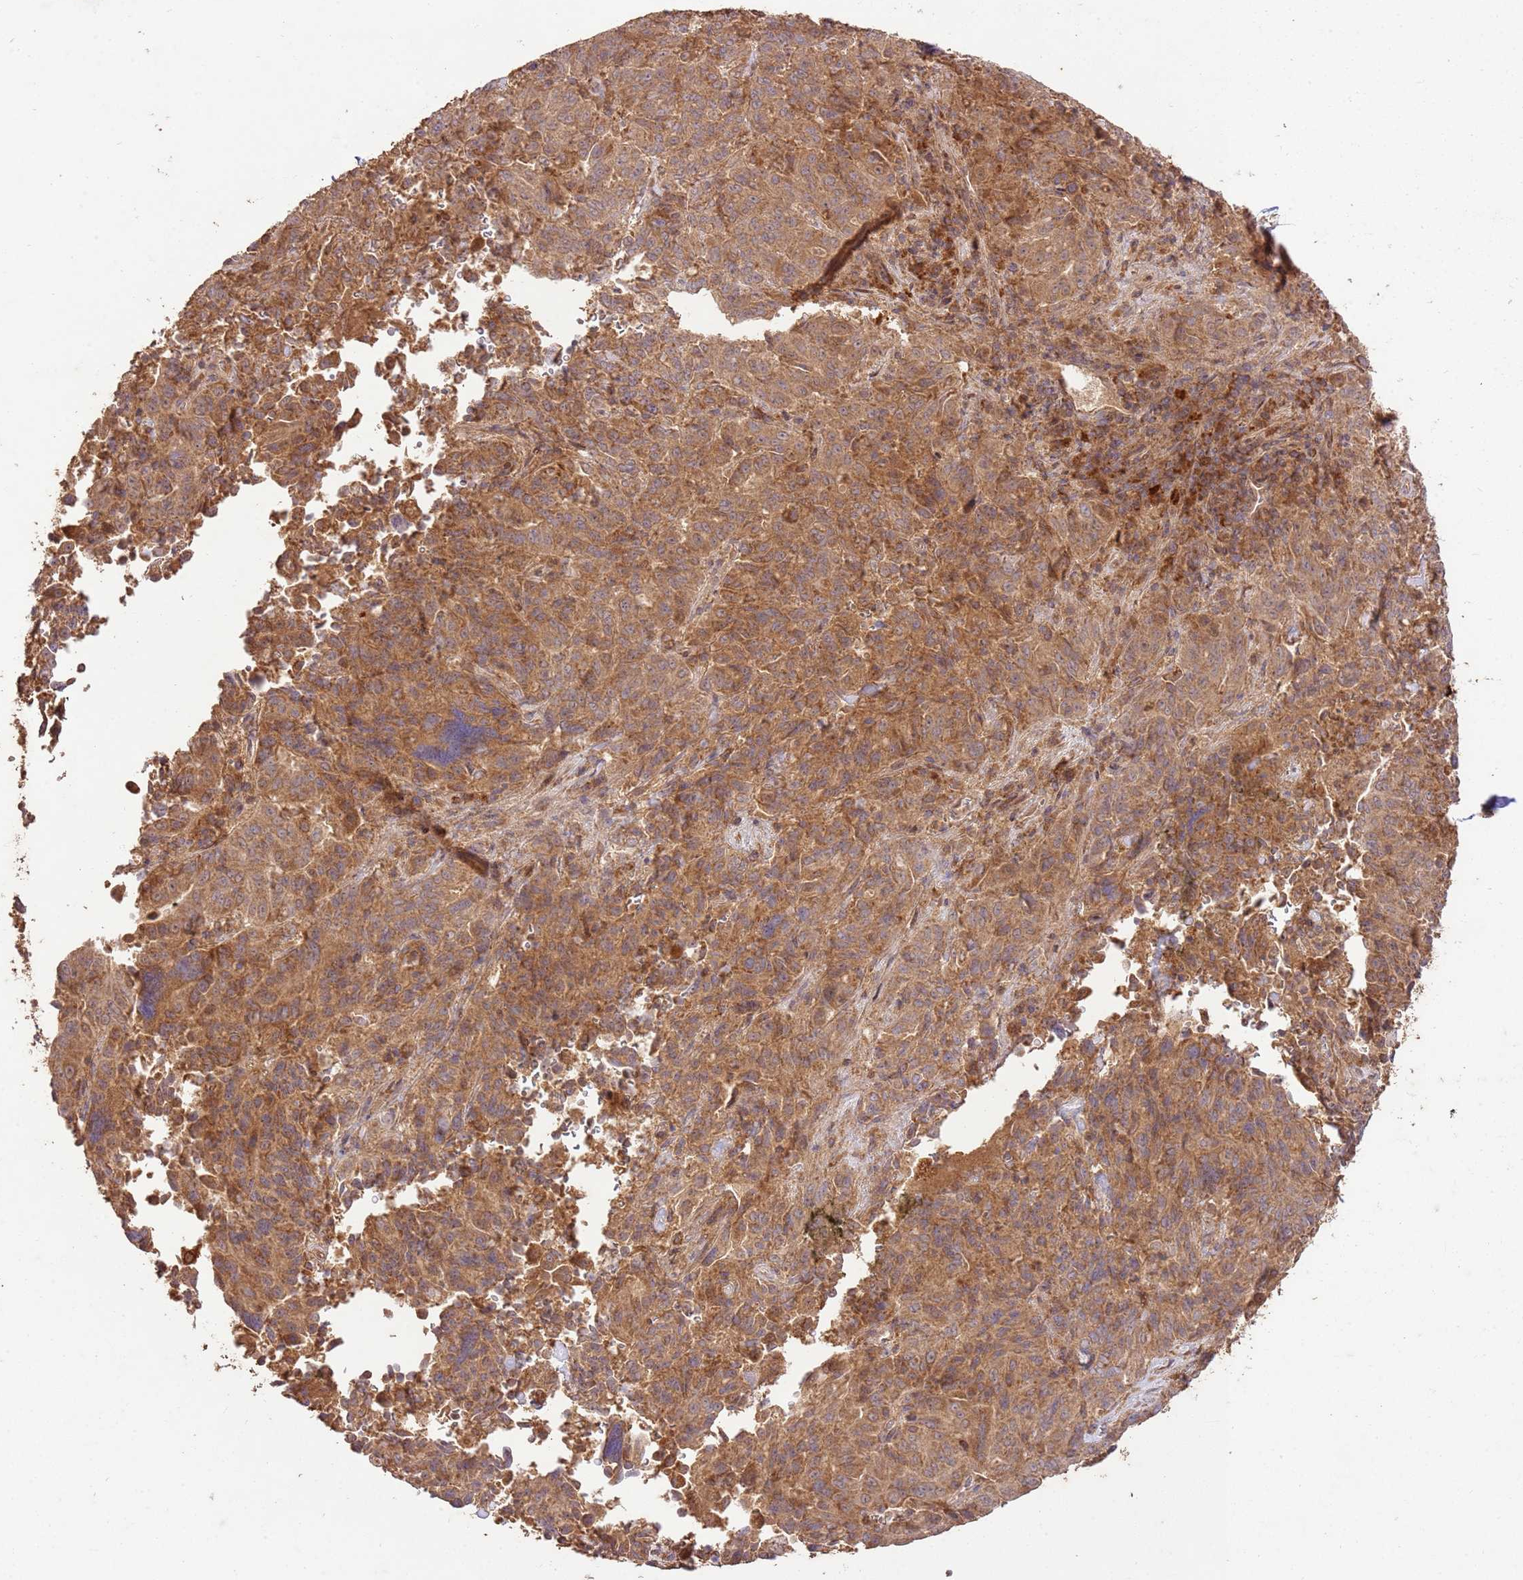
{"staining": {"intensity": "strong", "quantity": "25%-75%", "location": "cytoplasmic/membranous"}, "tissue": "pancreatic cancer", "cell_type": "Tumor cells", "image_type": "cancer", "snomed": [{"axis": "morphology", "description": "Adenocarcinoma, NOS"}, {"axis": "topography", "description": "Pancreas"}], "caption": "Protein expression analysis of pancreatic adenocarcinoma exhibits strong cytoplasmic/membranous staining in about 25%-75% of tumor cells.", "gene": "LRRC28", "patient": {"sex": "male", "age": 63}}